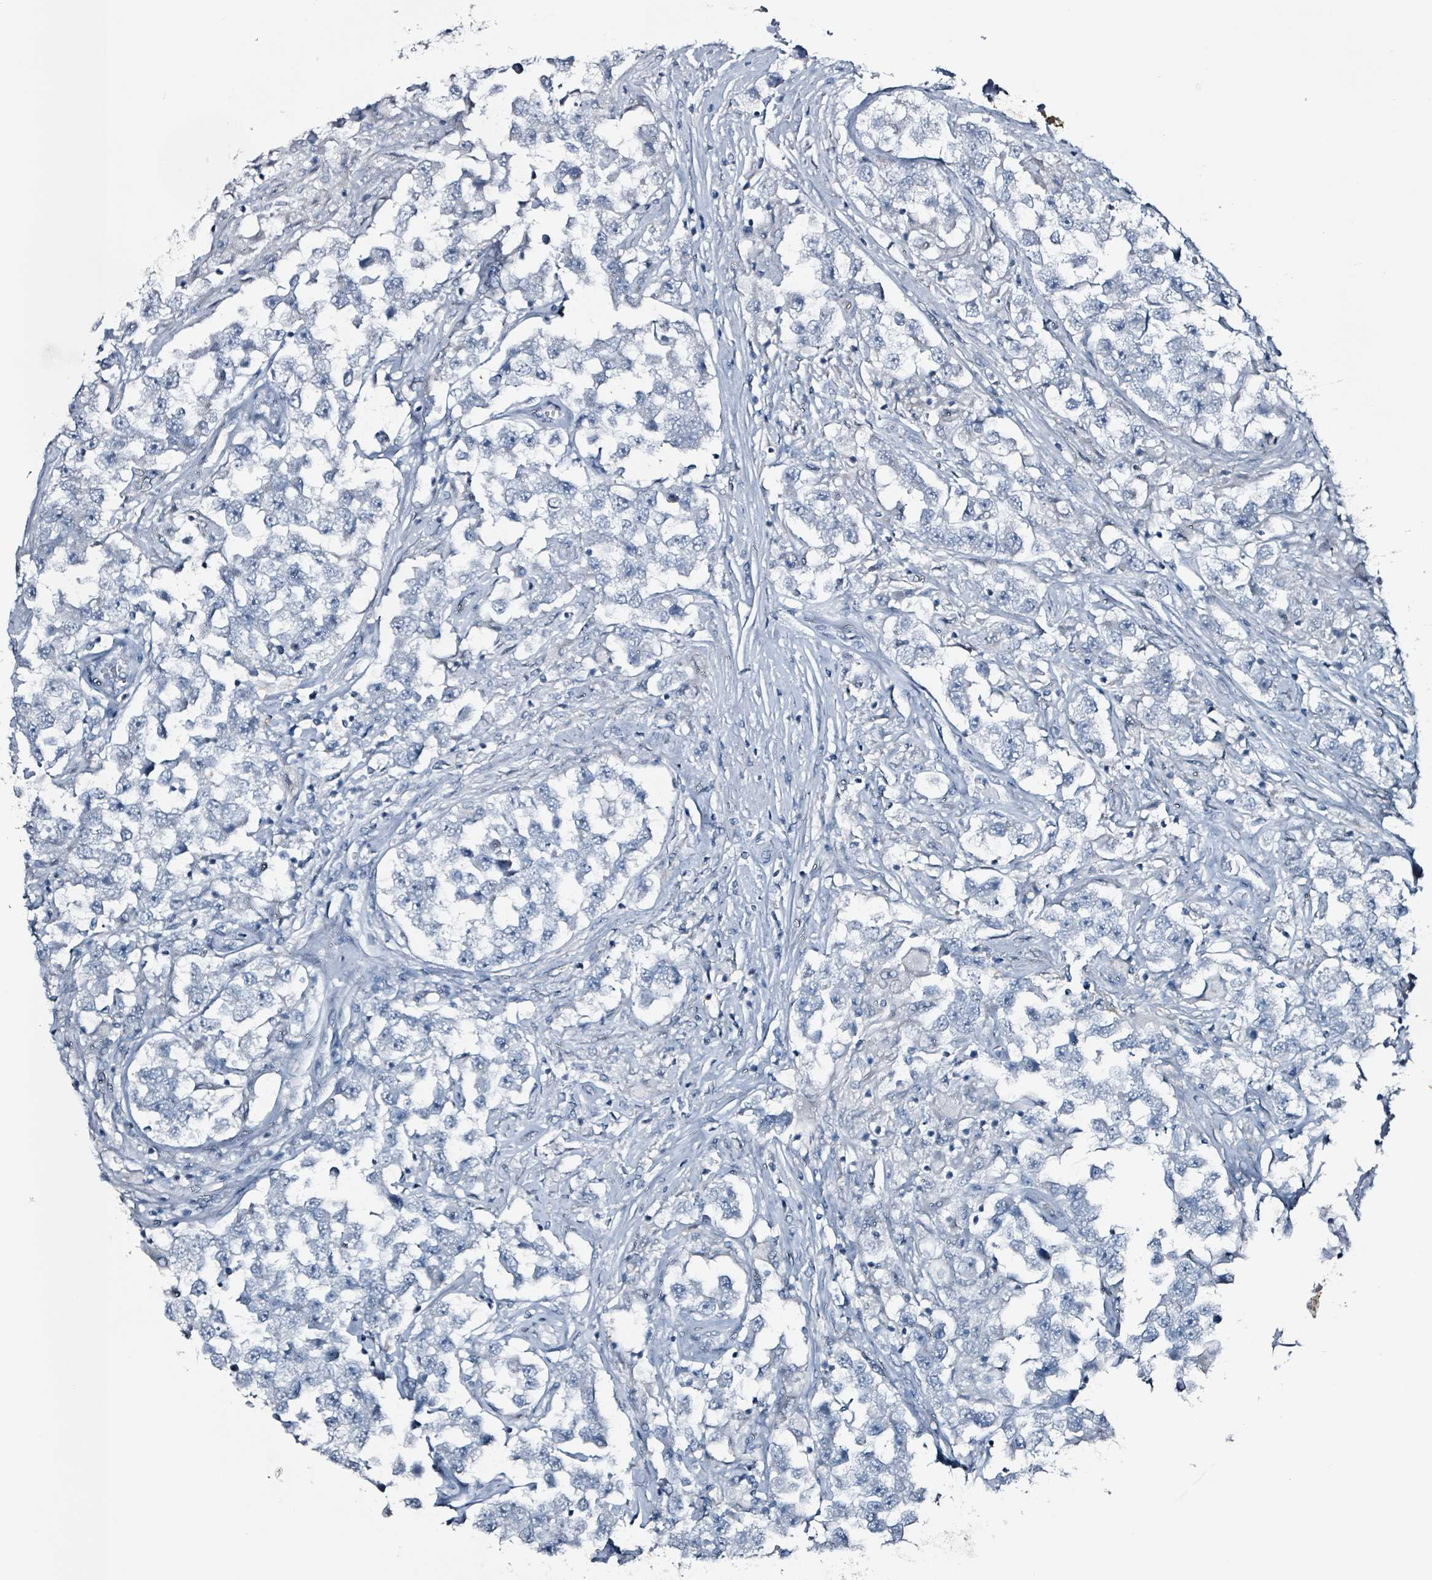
{"staining": {"intensity": "negative", "quantity": "none", "location": "none"}, "tissue": "testis cancer", "cell_type": "Tumor cells", "image_type": "cancer", "snomed": [{"axis": "morphology", "description": "Seminoma, NOS"}, {"axis": "topography", "description": "Testis"}], "caption": "DAB (3,3'-diaminobenzidine) immunohistochemical staining of human testis cancer displays no significant expression in tumor cells. (Stains: DAB (3,3'-diaminobenzidine) immunohistochemistry with hematoxylin counter stain, Microscopy: brightfield microscopy at high magnification).", "gene": "CA9", "patient": {"sex": "male", "age": 46}}